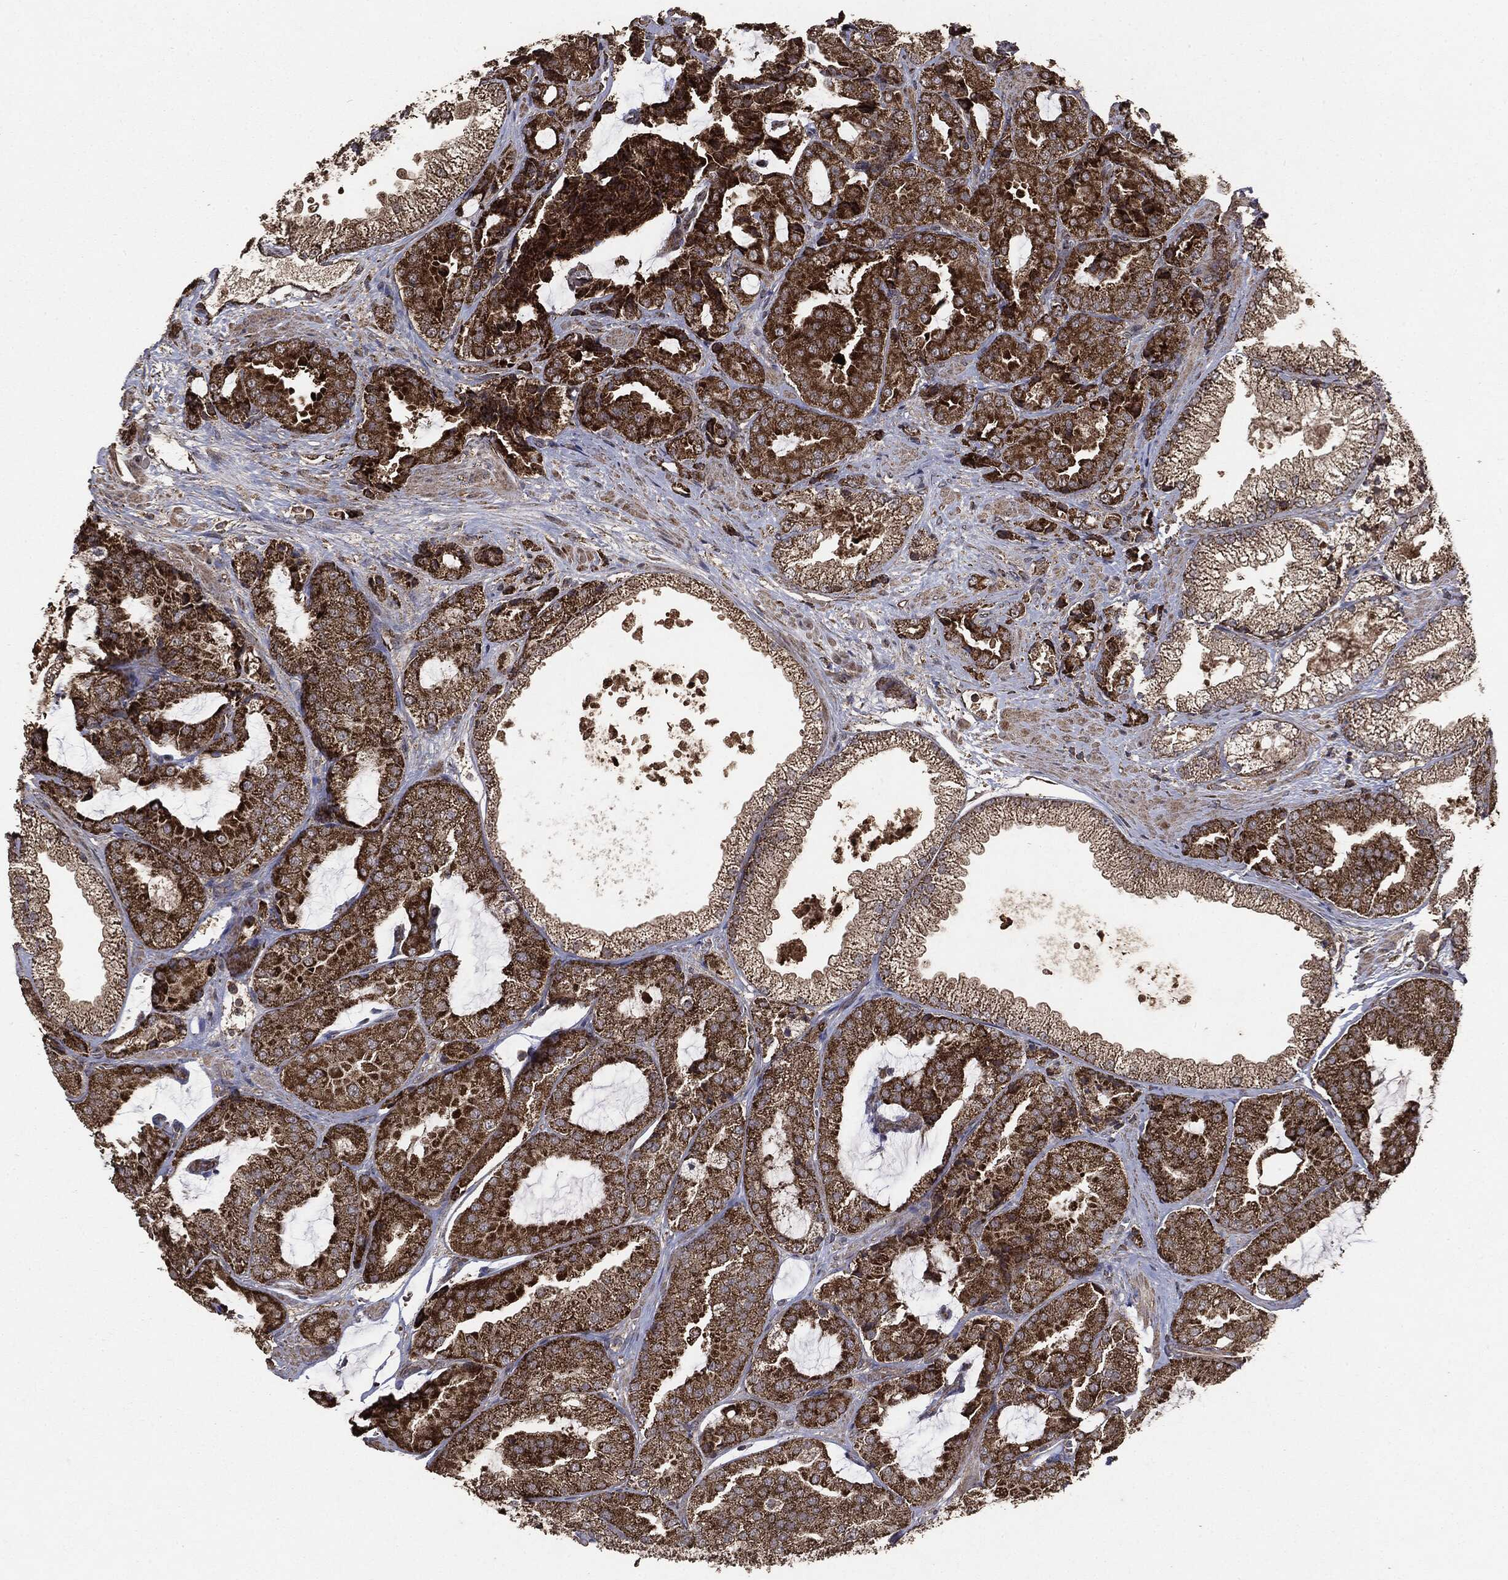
{"staining": {"intensity": "strong", "quantity": ">75%", "location": "cytoplasmic/membranous"}, "tissue": "prostate cancer", "cell_type": "Tumor cells", "image_type": "cancer", "snomed": [{"axis": "morphology", "description": "Adenocarcinoma, High grade"}, {"axis": "topography", "description": "Prostate"}], "caption": "Prostate cancer tissue displays strong cytoplasmic/membranous staining in about >75% of tumor cells, visualized by immunohistochemistry. The protein of interest is stained brown, and the nuclei are stained in blue (DAB (3,3'-diaminobenzidine) IHC with brightfield microscopy, high magnification).", "gene": "MTOR", "patient": {"sex": "male", "age": 68}}